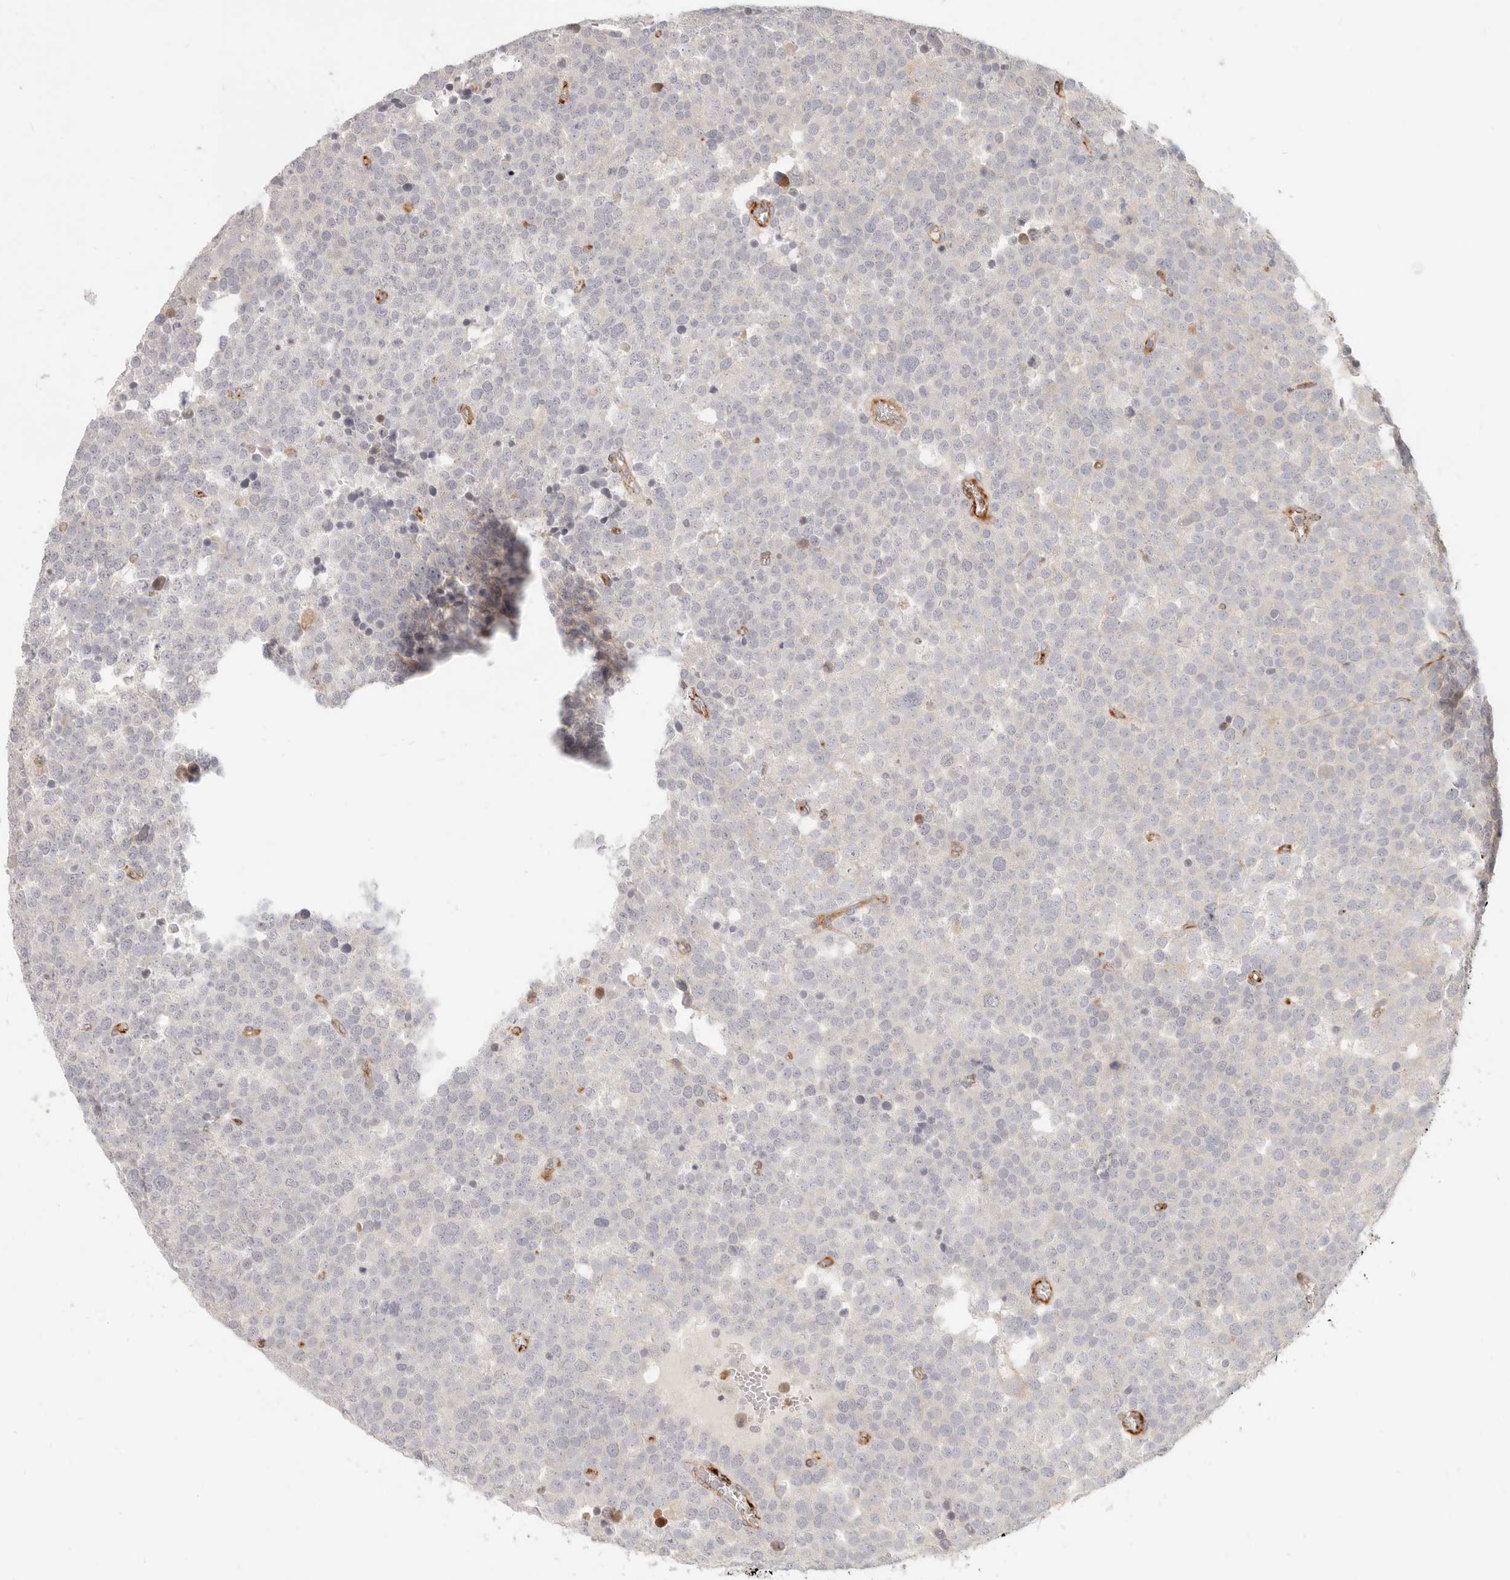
{"staining": {"intensity": "negative", "quantity": "none", "location": "none"}, "tissue": "testis cancer", "cell_type": "Tumor cells", "image_type": "cancer", "snomed": [{"axis": "morphology", "description": "Seminoma, NOS"}, {"axis": "topography", "description": "Testis"}], "caption": "Testis cancer (seminoma) was stained to show a protein in brown. There is no significant expression in tumor cells.", "gene": "SASS6", "patient": {"sex": "male", "age": 71}}